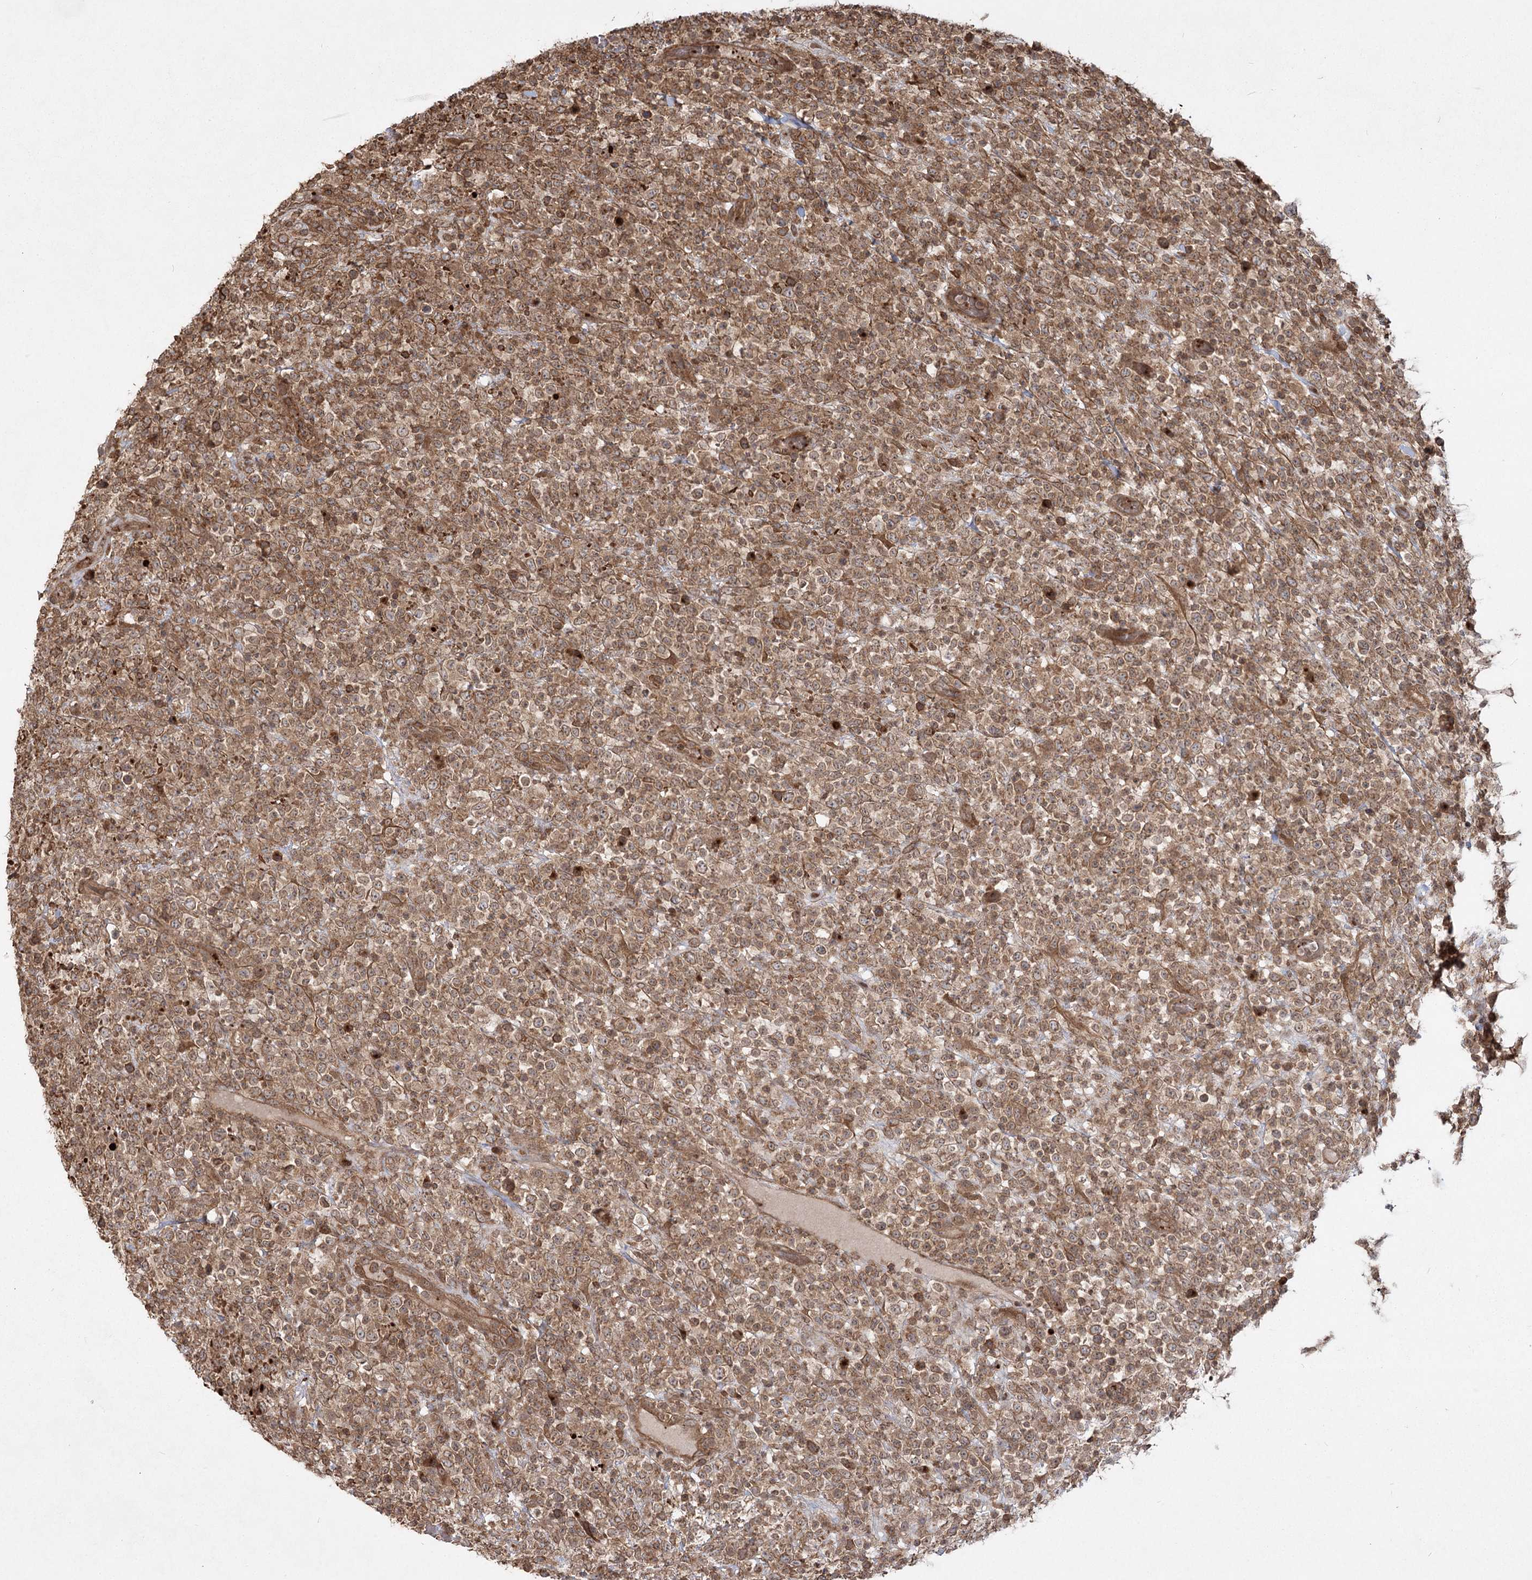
{"staining": {"intensity": "moderate", "quantity": ">75%", "location": "cytoplasmic/membranous"}, "tissue": "lymphoma", "cell_type": "Tumor cells", "image_type": "cancer", "snomed": [{"axis": "morphology", "description": "Malignant lymphoma, non-Hodgkin's type, High grade"}, {"axis": "topography", "description": "Colon"}], "caption": "Lymphoma stained with a brown dye exhibits moderate cytoplasmic/membranous positive staining in approximately >75% of tumor cells.", "gene": "MDFIC", "patient": {"sex": "female", "age": 53}}